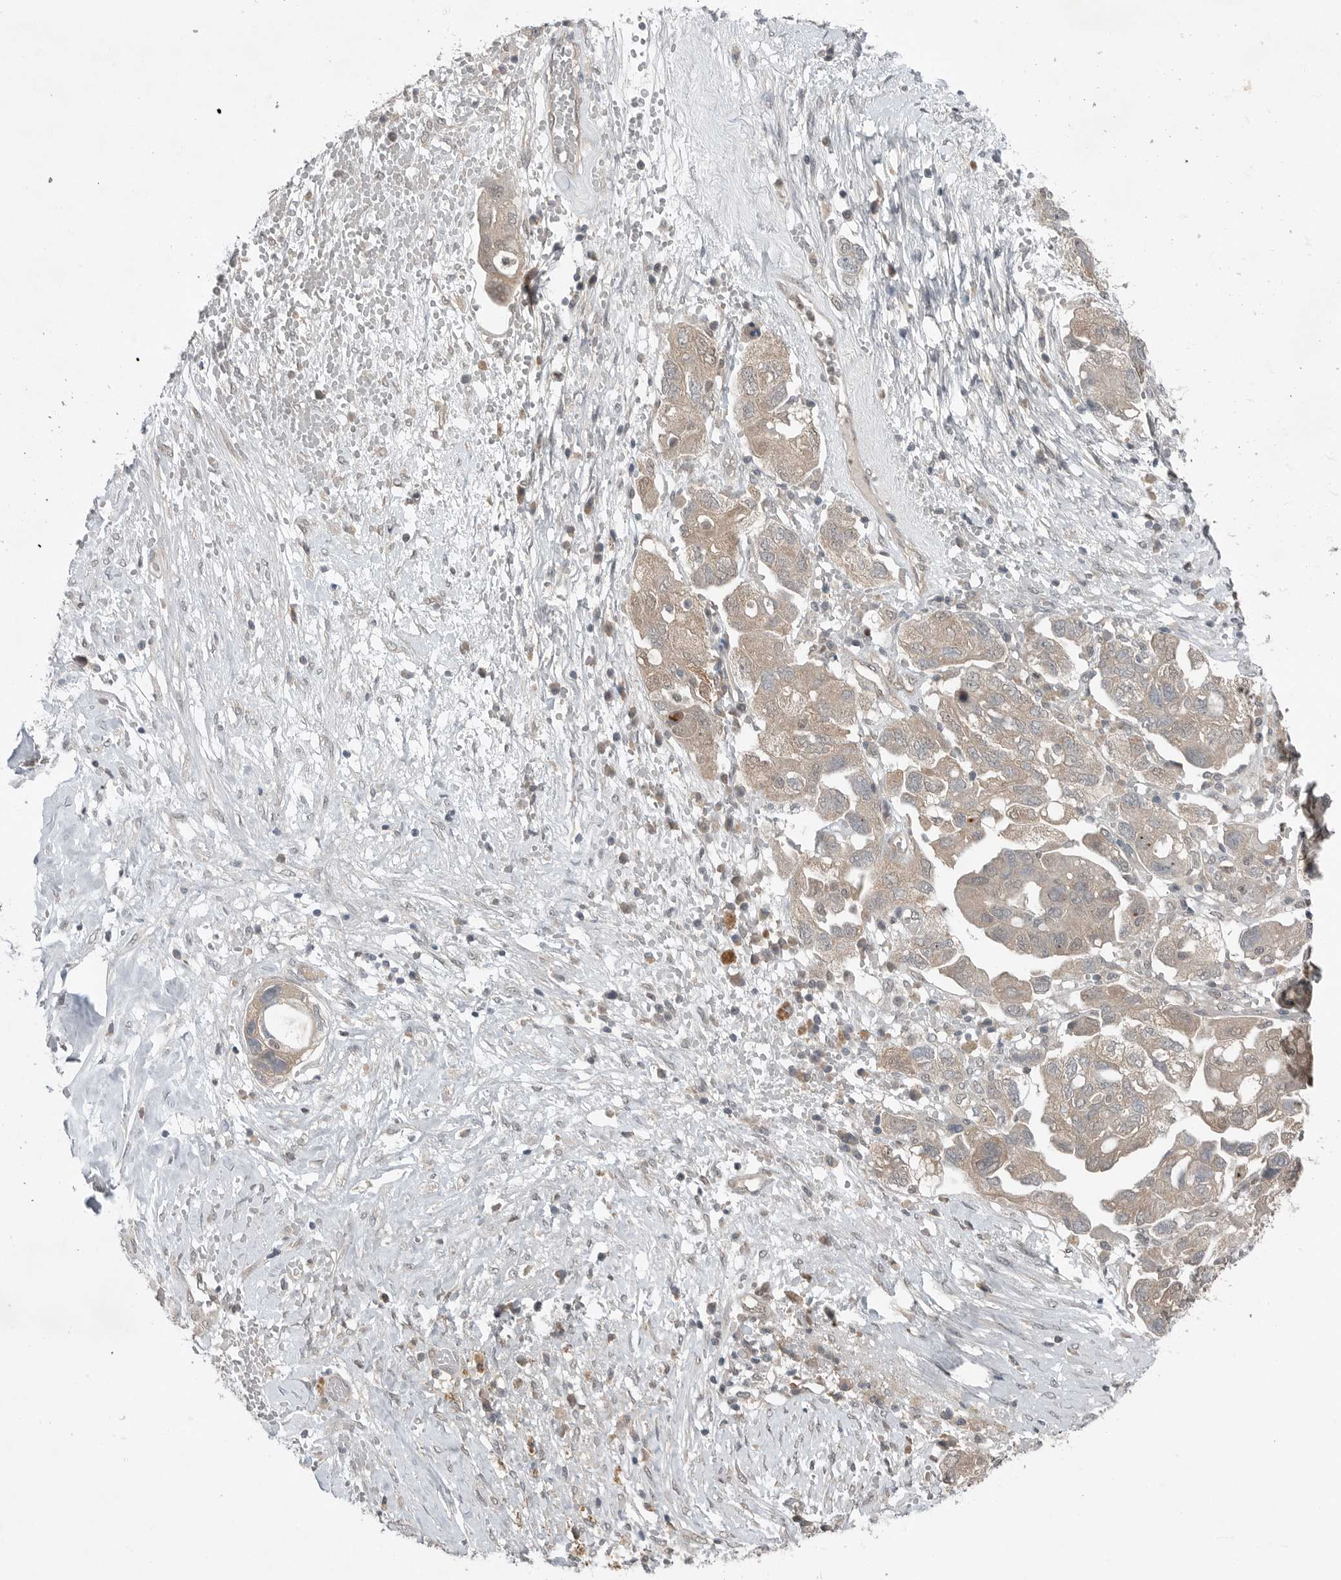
{"staining": {"intensity": "weak", "quantity": ">75%", "location": "cytoplasmic/membranous"}, "tissue": "ovarian cancer", "cell_type": "Tumor cells", "image_type": "cancer", "snomed": [{"axis": "morphology", "description": "Carcinoma, NOS"}, {"axis": "morphology", "description": "Cystadenocarcinoma, serous, NOS"}, {"axis": "topography", "description": "Ovary"}], "caption": "Protein expression analysis of ovarian serous cystadenocarcinoma exhibits weak cytoplasmic/membranous staining in about >75% of tumor cells. (DAB = brown stain, brightfield microscopy at high magnification).", "gene": "MFAP3L", "patient": {"sex": "female", "age": 69}}